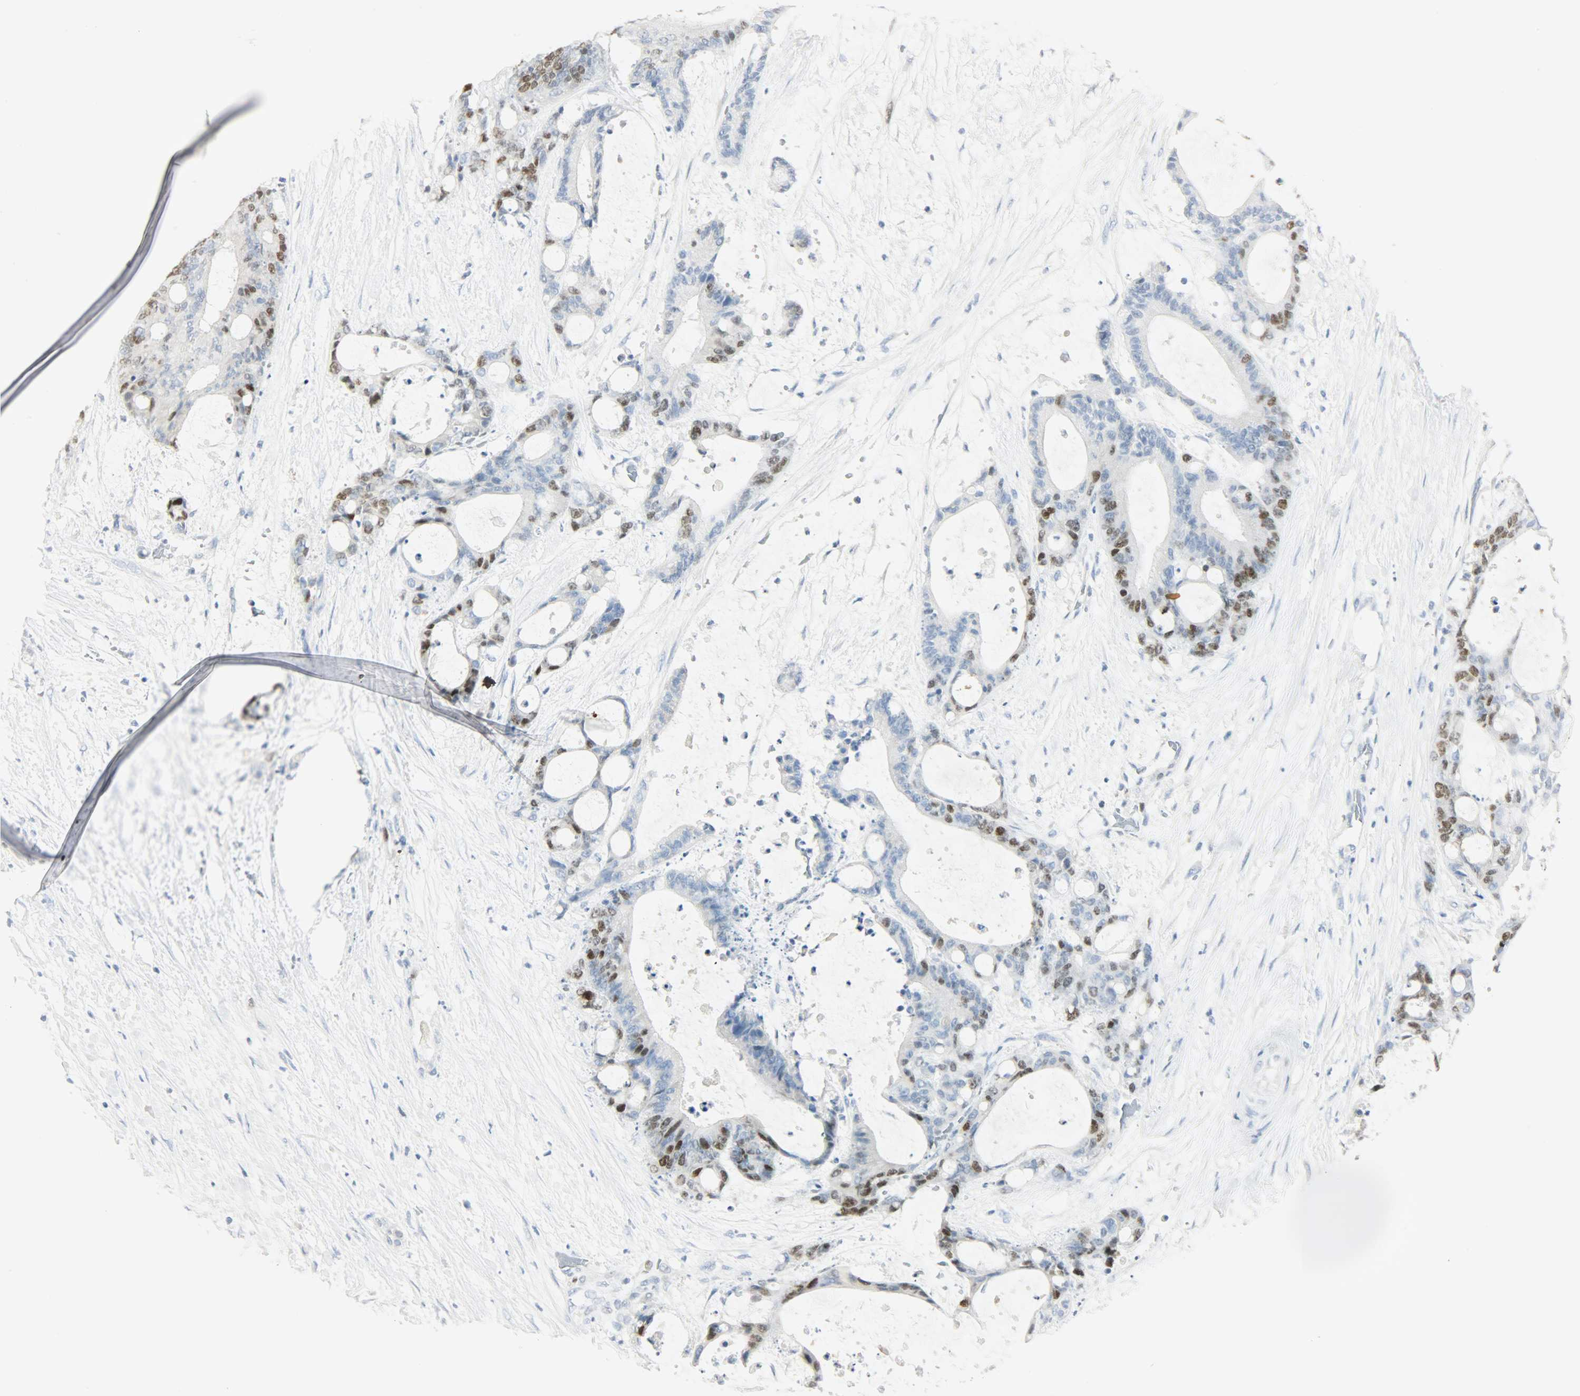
{"staining": {"intensity": "strong", "quantity": "25%-75%", "location": "nuclear"}, "tissue": "liver cancer", "cell_type": "Tumor cells", "image_type": "cancer", "snomed": [{"axis": "morphology", "description": "Cholangiocarcinoma"}, {"axis": "topography", "description": "Liver"}], "caption": "There is high levels of strong nuclear staining in tumor cells of liver cholangiocarcinoma, as demonstrated by immunohistochemical staining (brown color).", "gene": "HELLS", "patient": {"sex": "female", "age": 73}}